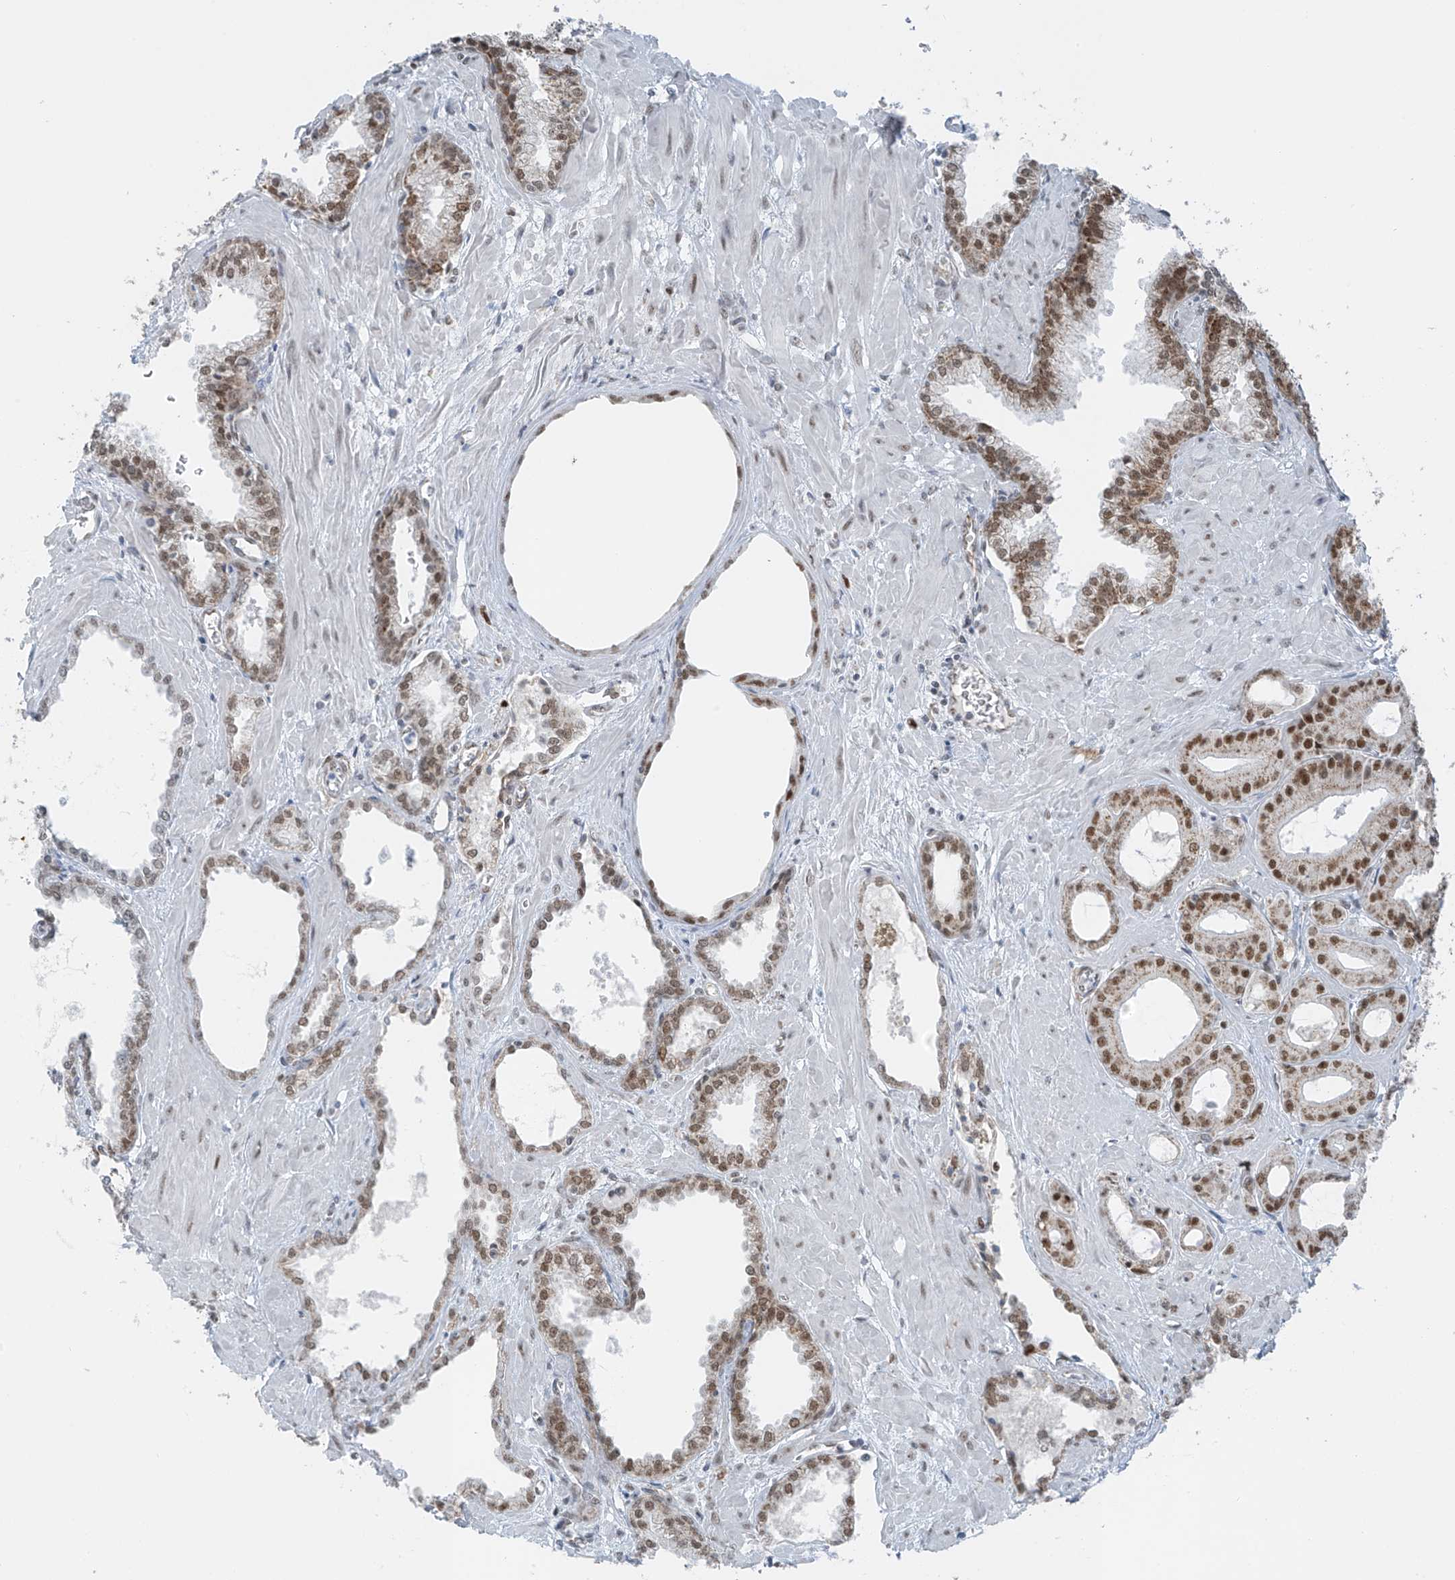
{"staining": {"intensity": "moderate", "quantity": ">75%", "location": "nuclear"}, "tissue": "prostate cancer", "cell_type": "Tumor cells", "image_type": "cancer", "snomed": [{"axis": "morphology", "description": "Adenocarcinoma, Low grade"}, {"axis": "topography", "description": "Prostate"}], "caption": "Immunohistochemical staining of human low-grade adenocarcinoma (prostate) reveals medium levels of moderate nuclear protein positivity in approximately >75% of tumor cells. The staining was performed using DAB, with brown indicating positive protein expression. Nuclei are stained blue with hematoxylin.", "gene": "WRNIP1", "patient": {"sex": "male", "age": 67}}